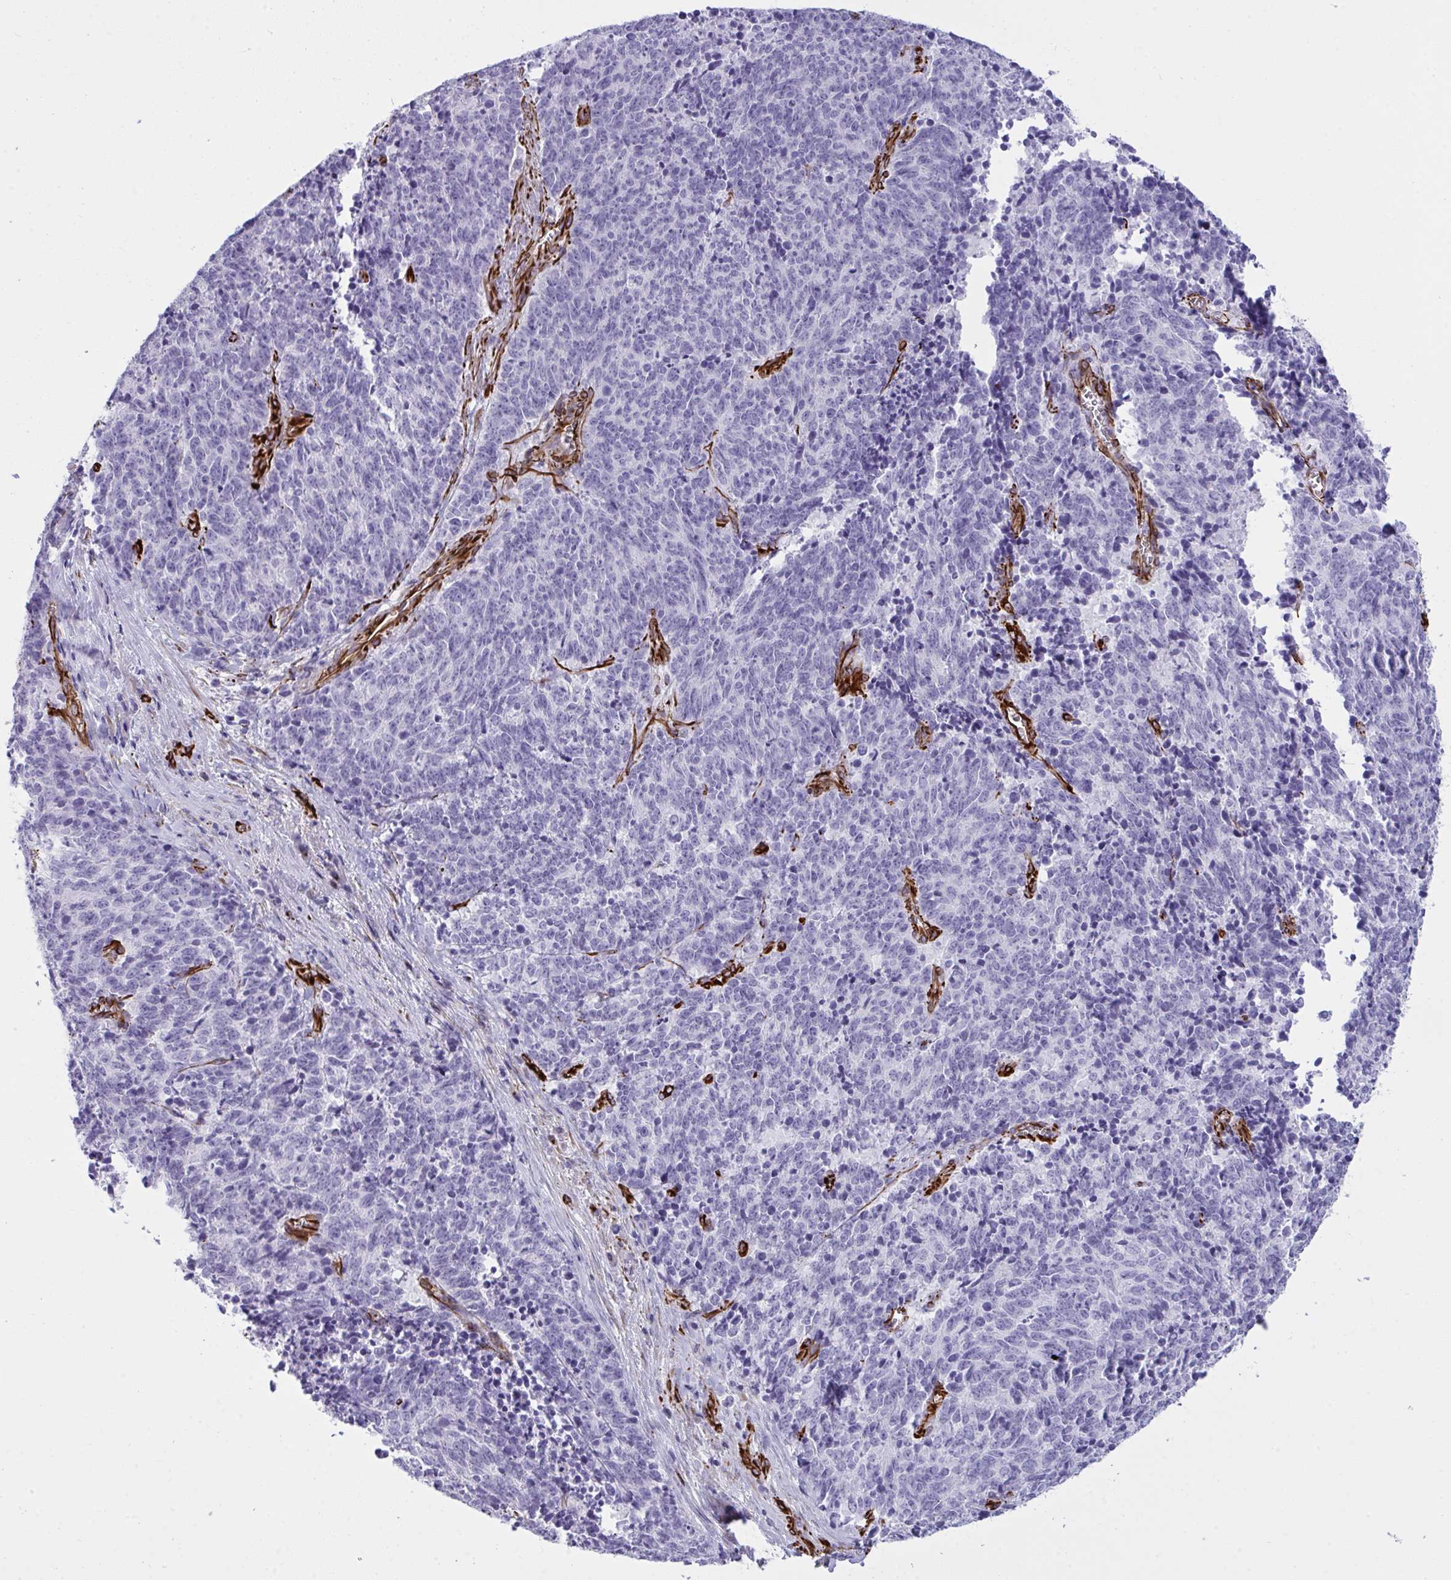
{"staining": {"intensity": "negative", "quantity": "none", "location": "none"}, "tissue": "cervical cancer", "cell_type": "Tumor cells", "image_type": "cancer", "snomed": [{"axis": "morphology", "description": "Squamous cell carcinoma, NOS"}, {"axis": "topography", "description": "Cervix"}], "caption": "Cervical squamous cell carcinoma was stained to show a protein in brown. There is no significant positivity in tumor cells.", "gene": "SLC35B1", "patient": {"sex": "female", "age": 29}}